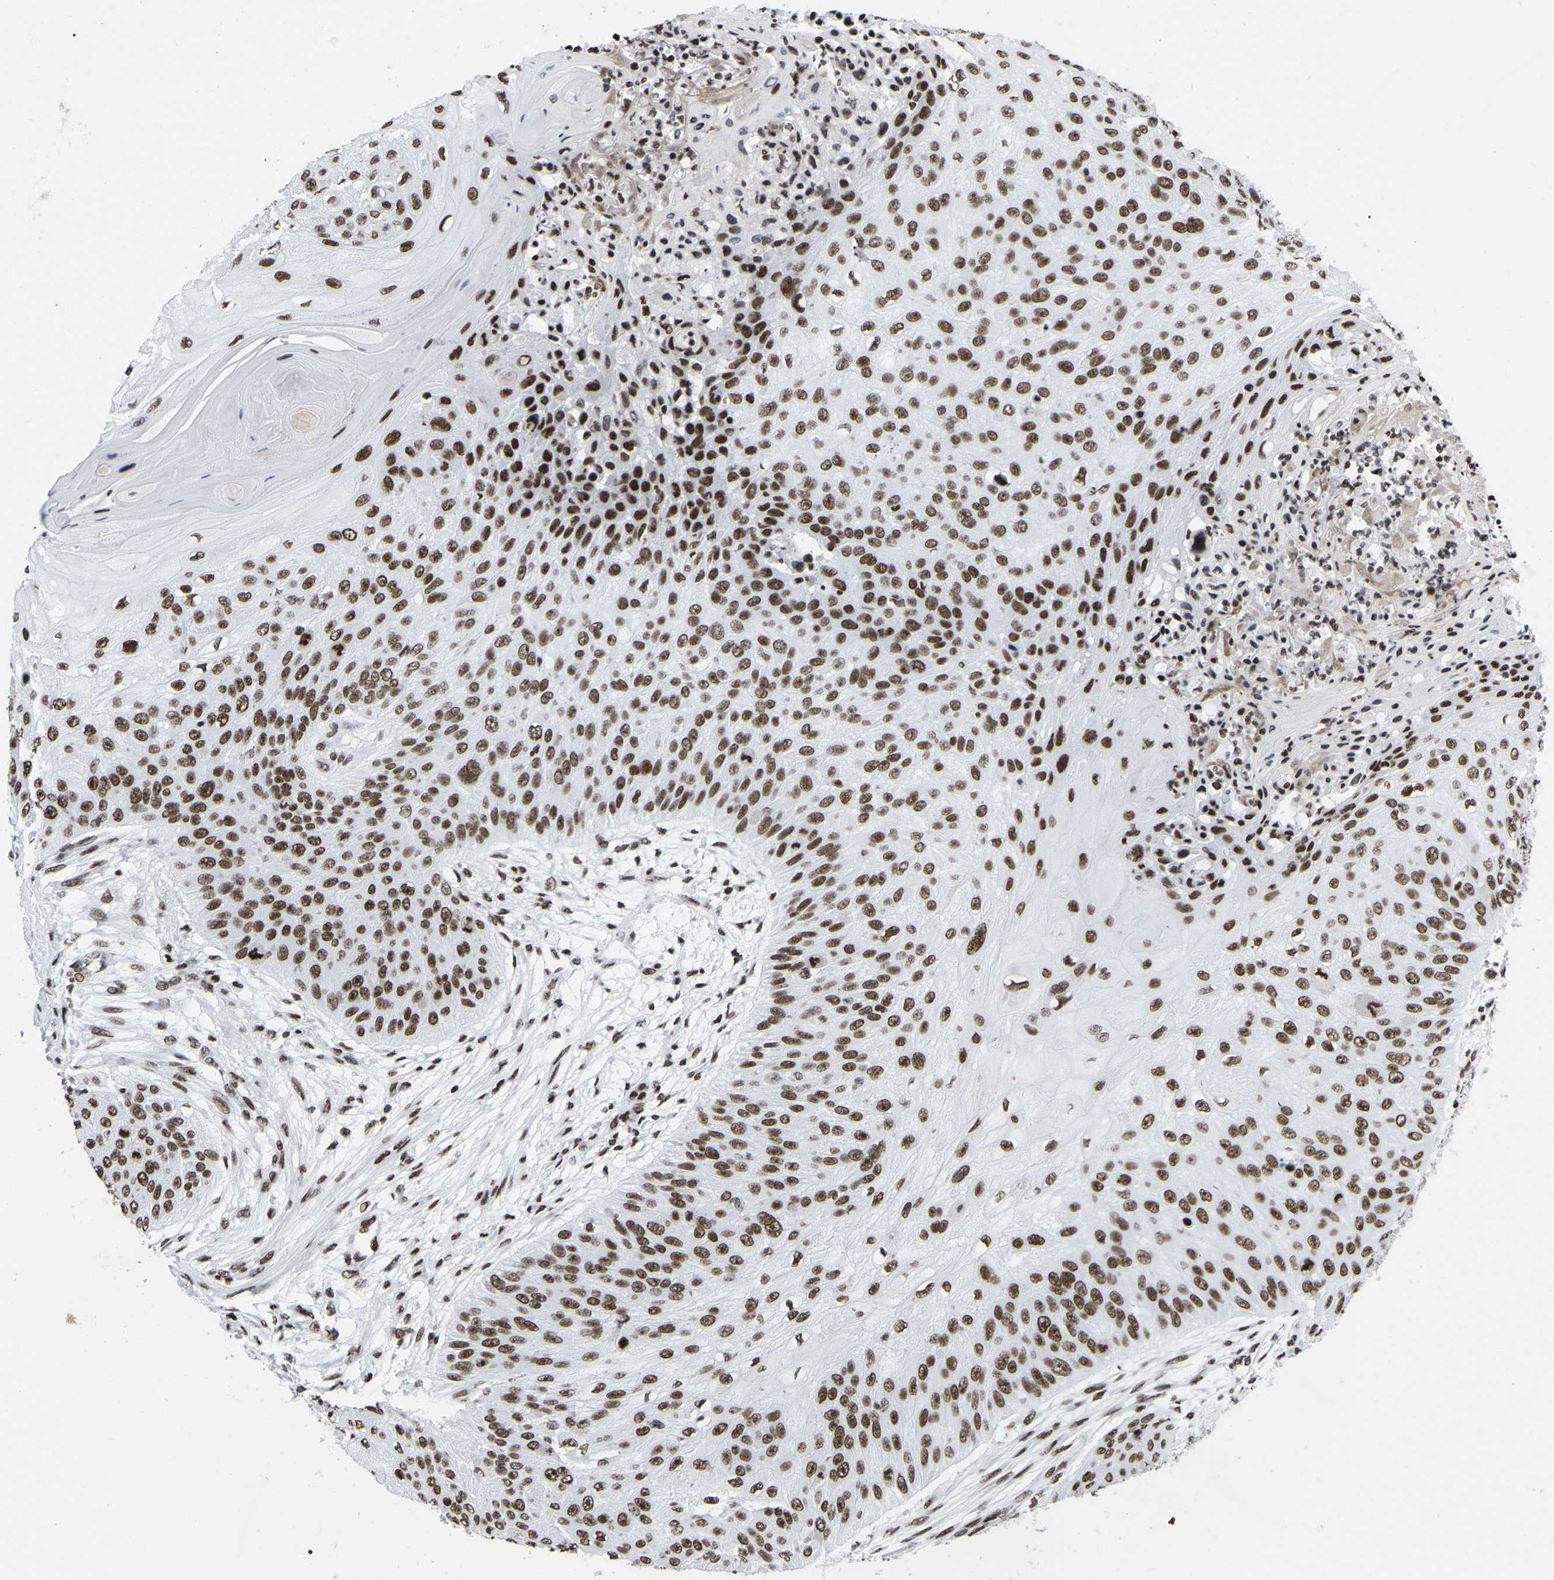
{"staining": {"intensity": "moderate", "quantity": ">75%", "location": "nuclear"}, "tissue": "skin cancer", "cell_type": "Tumor cells", "image_type": "cancer", "snomed": [{"axis": "morphology", "description": "Squamous cell carcinoma, NOS"}, {"axis": "topography", "description": "Skin"}], "caption": "Human squamous cell carcinoma (skin) stained for a protein (brown) demonstrates moderate nuclear positive positivity in approximately >75% of tumor cells.", "gene": "PRCC", "patient": {"sex": "female", "age": 80}}